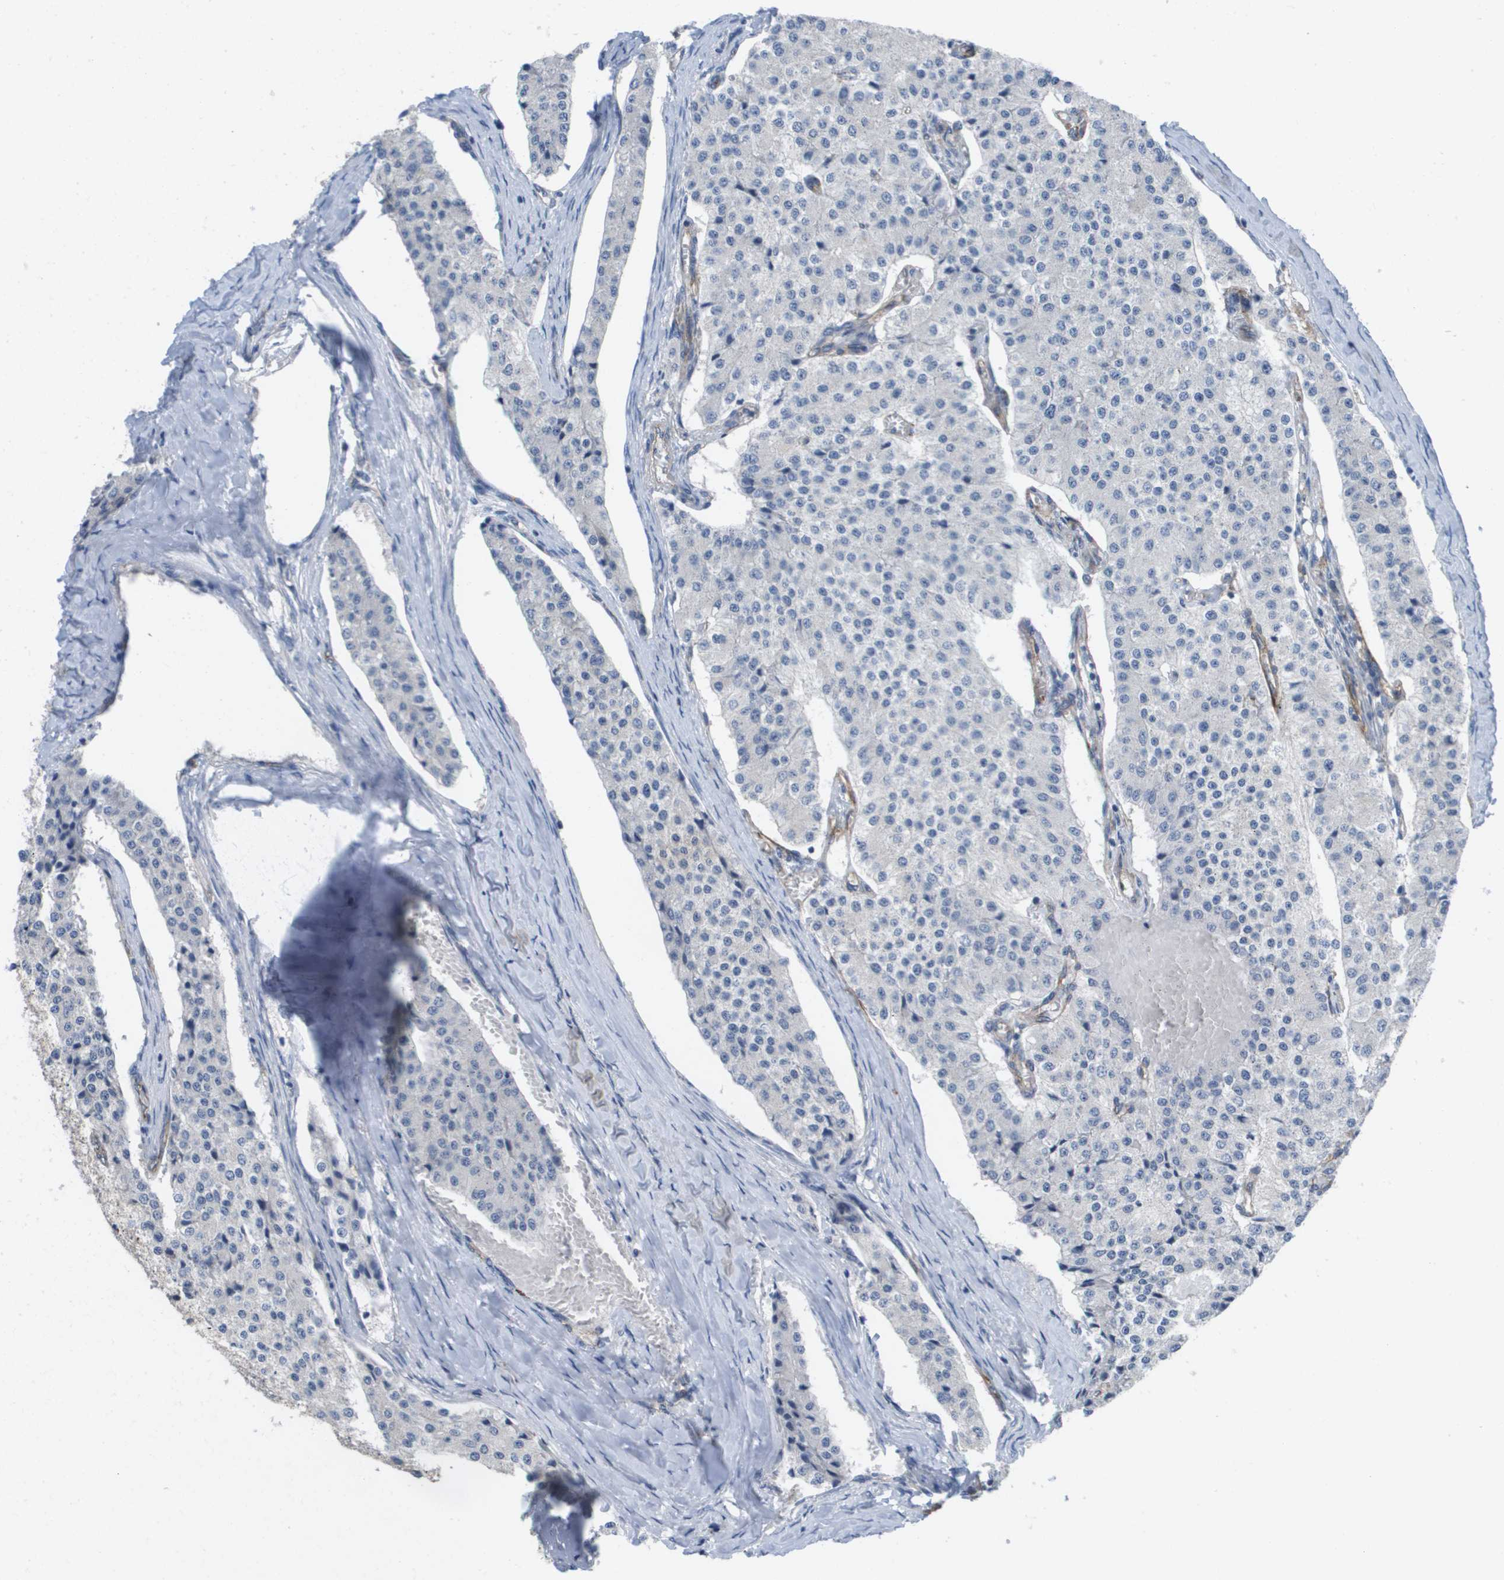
{"staining": {"intensity": "negative", "quantity": "none", "location": "none"}, "tissue": "carcinoid", "cell_type": "Tumor cells", "image_type": "cancer", "snomed": [{"axis": "morphology", "description": "Carcinoid, malignant, NOS"}, {"axis": "topography", "description": "Colon"}], "caption": "Carcinoid was stained to show a protein in brown. There is no significant expression in tumor cells.", "gene": "ANGPT2", "patient": {"sex": "female", "age": 52}}